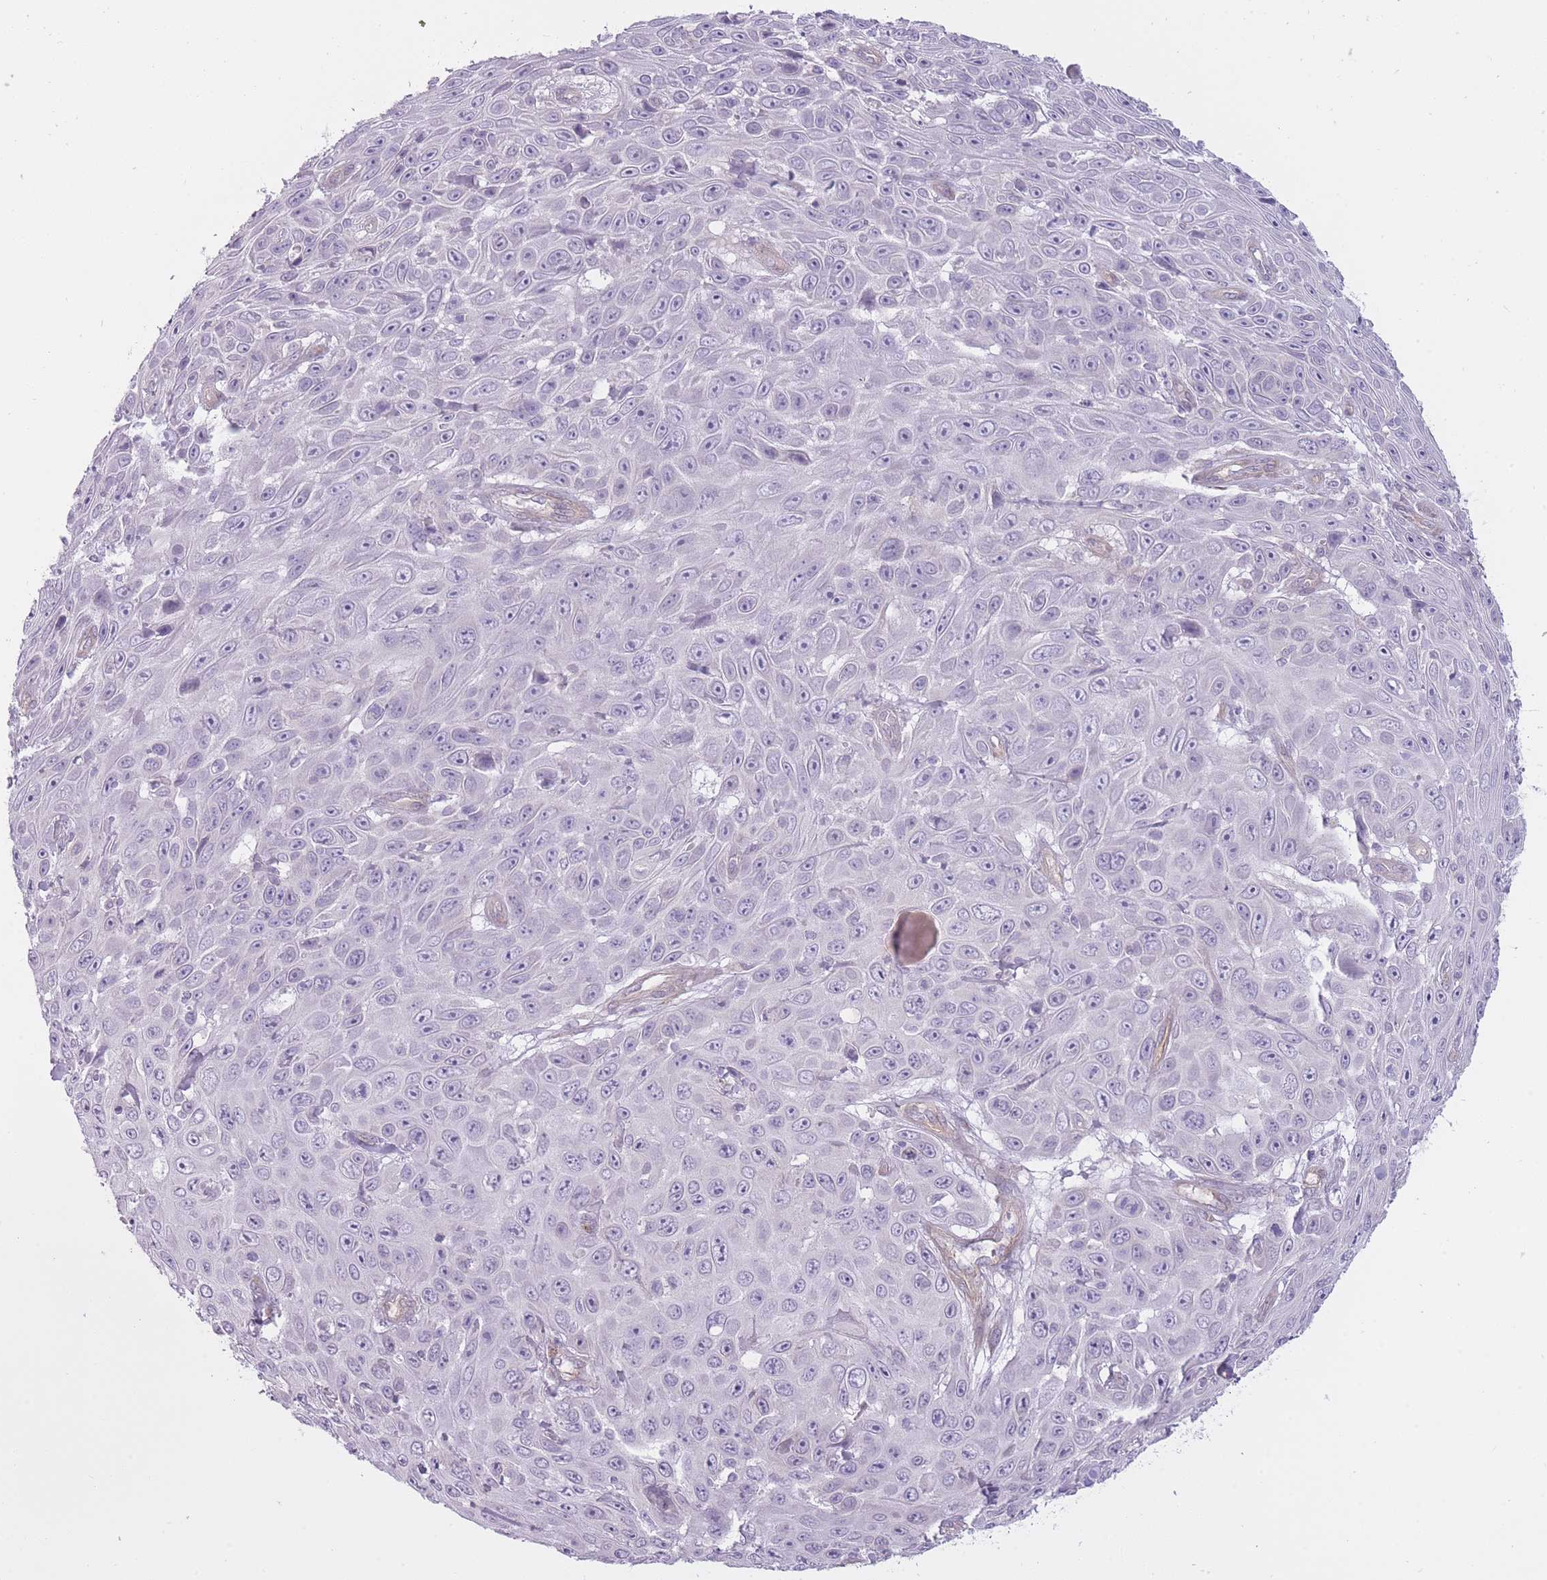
{"staining": {"intensity": "negative", "quantity": "none", "location": "none"}, "tissue": "skin cancer", "cell_type": "Tumor cells", "image_type": "cancer", "snomed": [{"axis": "morphology", "description": "Squamous cell carcinoma, NOS"}, {"axis": "topography", "description": "Skin"}], "caption": "Photomicrograph shows no protein expression in tumor cells of skin squamous cell carcinoma tissue. Nuclei are stained in blue.", "gene": "PGRMC2", "patient": {"sex": "male", "age": 82}}